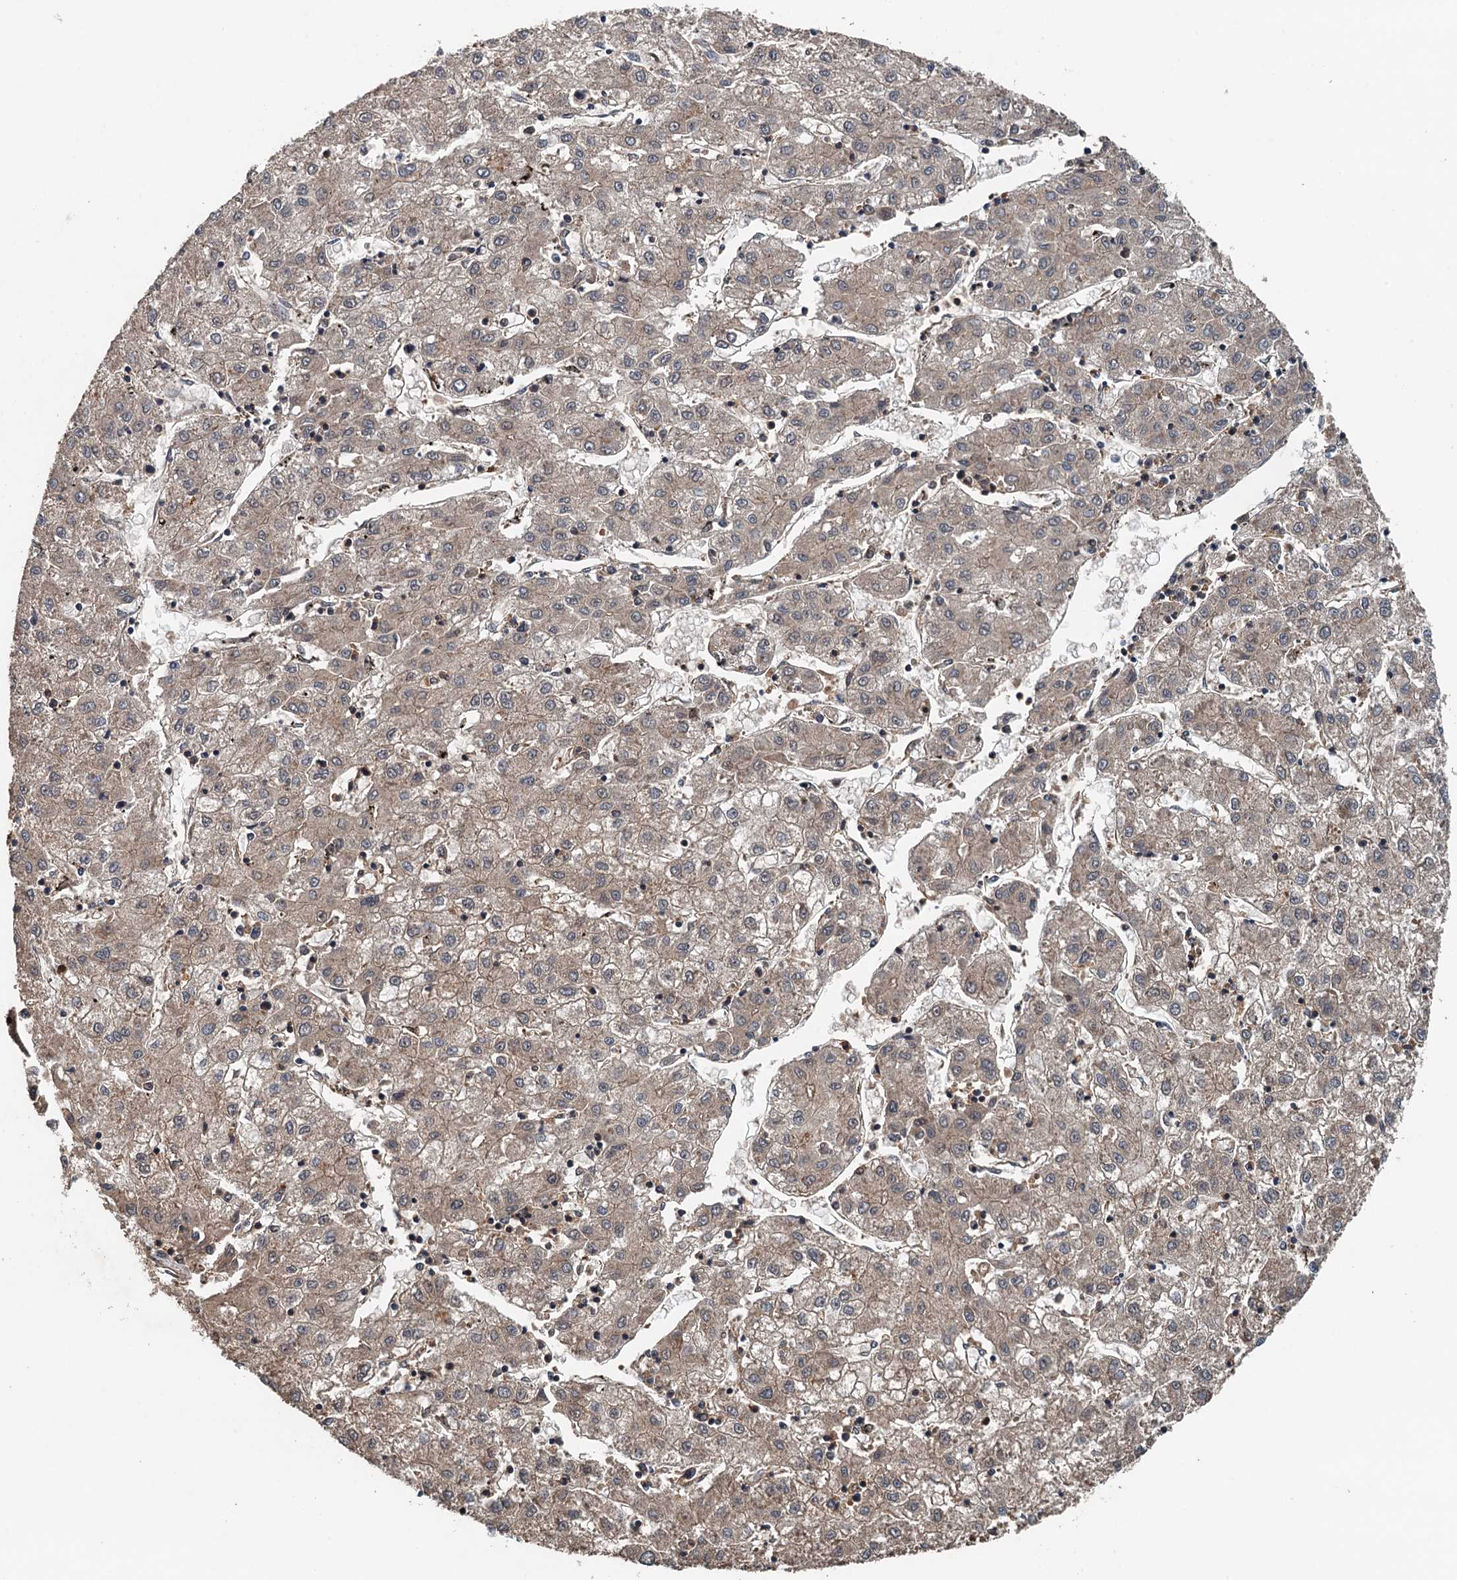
{"staining": {"intensity": "weak", "quantity": ">75%", "location": "cytoplasmic/membranous"}, "tissue": "liver cancer", "cell_type": "Tumor cells", "image_type": "cancer", "snomed": [{"axis": "morphology", "description": "Carcinoma, Hepatocellular, NOS"}, {"axis": "topography", "description": "Liver"}], "caption": "Weak cytoplasmic/membranous positivity is identified in about >75% of tumor cells in liver cancer (hepatocellular carcinoma).", "gene": "BORCS5", "patient": {"sex": "male", "age": 72}}